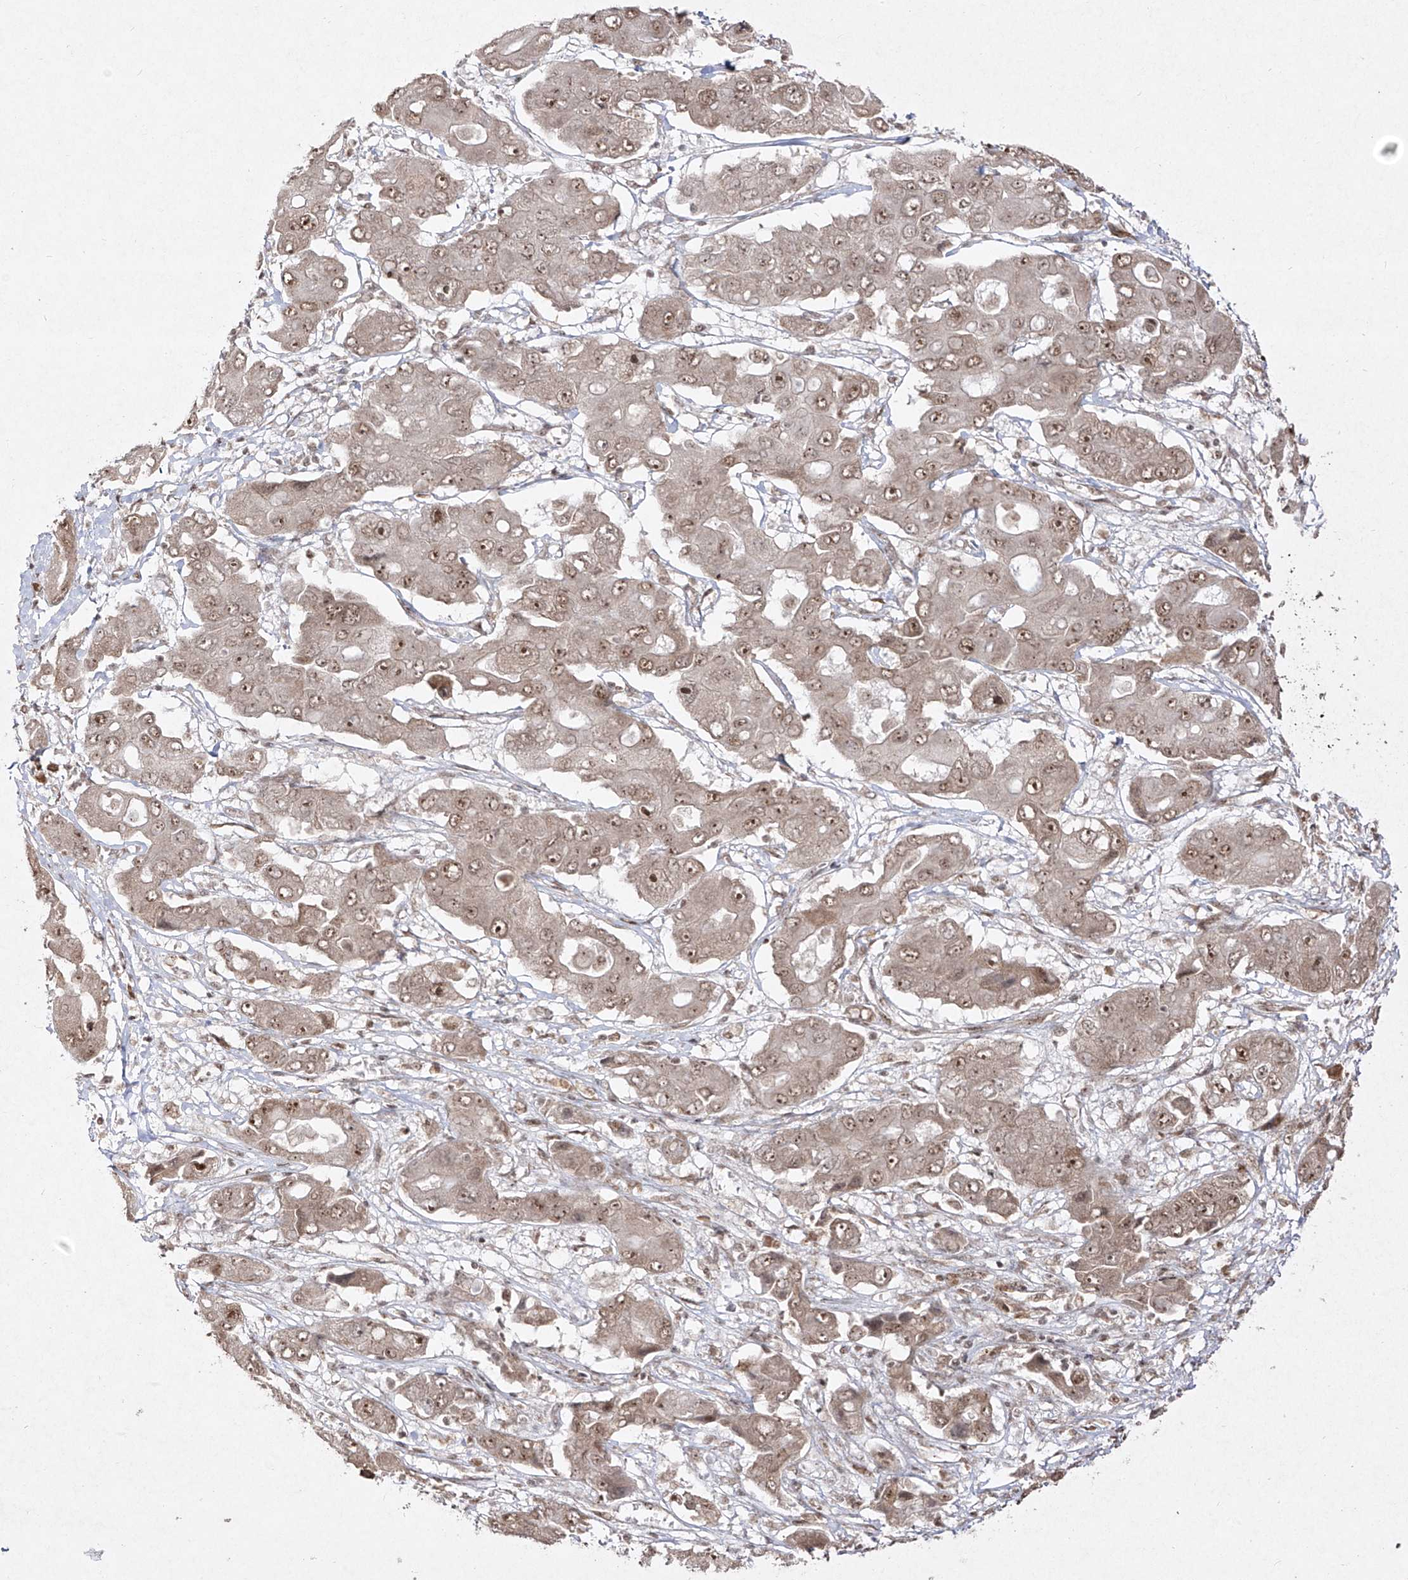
{"staining": {"intensity": "moderate", "quantity": ">75%", "location": "nuclear"}, "tissue": "liver cancer", "cell_type": "Tumor cells", "image_type": "cancer", "snomed": [{"axis": "morphology", "description": "Cholangiocarcinoma"}, {"axis": "topography", "description": "Liver"}], "caption": "Immunohistochemical staining of human liver cancer reveals medium levels of moderate nuclear protein expression in about >75% of tumor cells.", "gene": "SNRNP27", "patient": {"sex": "male", "age": 67}}